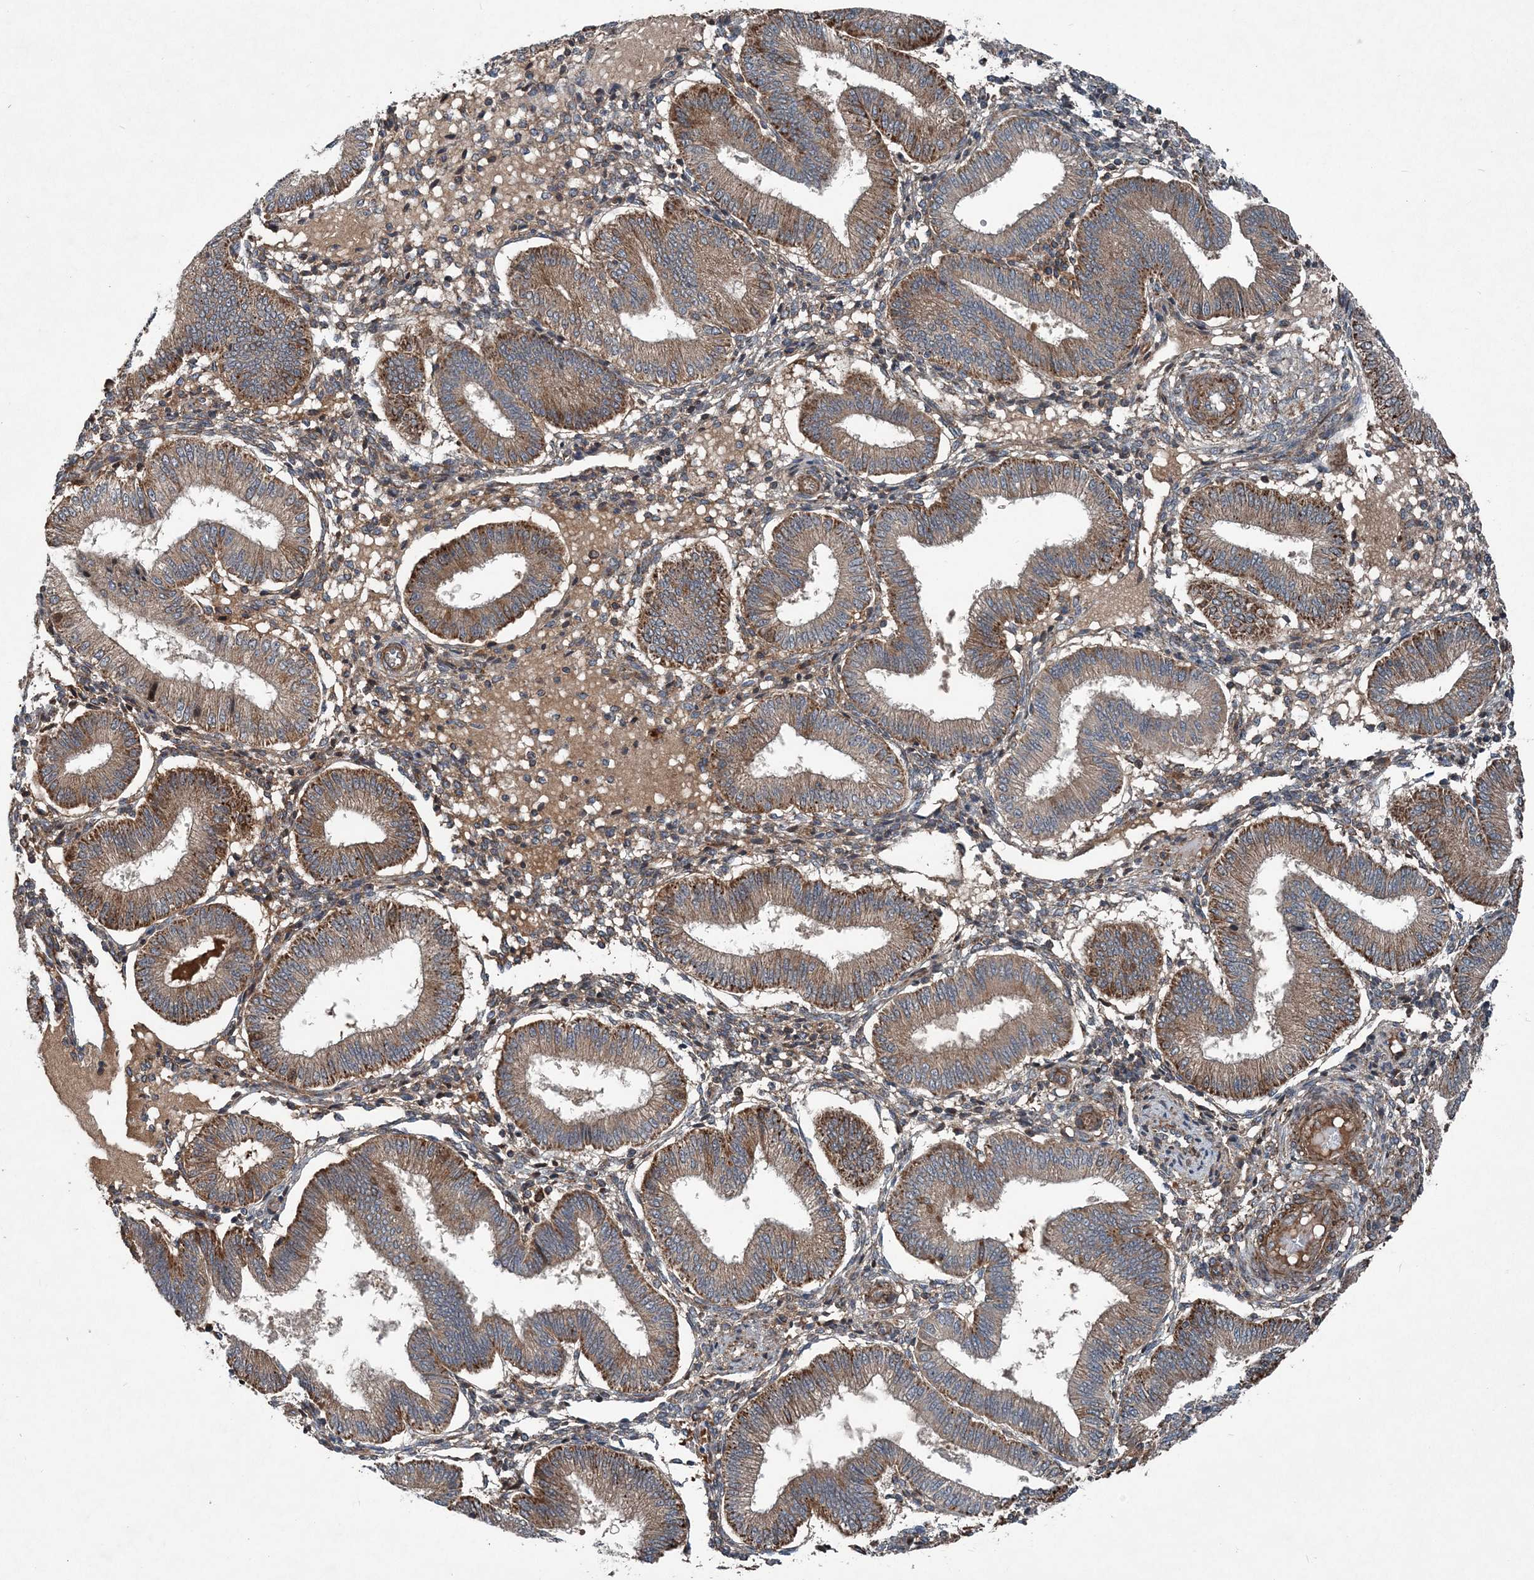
{"staining": {"intensity": "weak", "quantity": "25%-75%", "location": "cytoplasmic/membranous"}, "tissue": "endometrium", "cell_type": "Cells in endometrial stroma", "image_type": "normal", "snomed": [{"axis": "morphology", "description": "Normal tissue, NOS"}, {"axis": "topography", "description": "Endometrium"}], "caption": "Immunohistochemical staining of benign human endometrium reveals 25%-75% levels of weak cytoplasmic/membranous protein staining in approximately 25%-75% of cells in endometrial stroma.", "gene": "NDUFA2", "patient": {"sex": "female", "age": 39}}